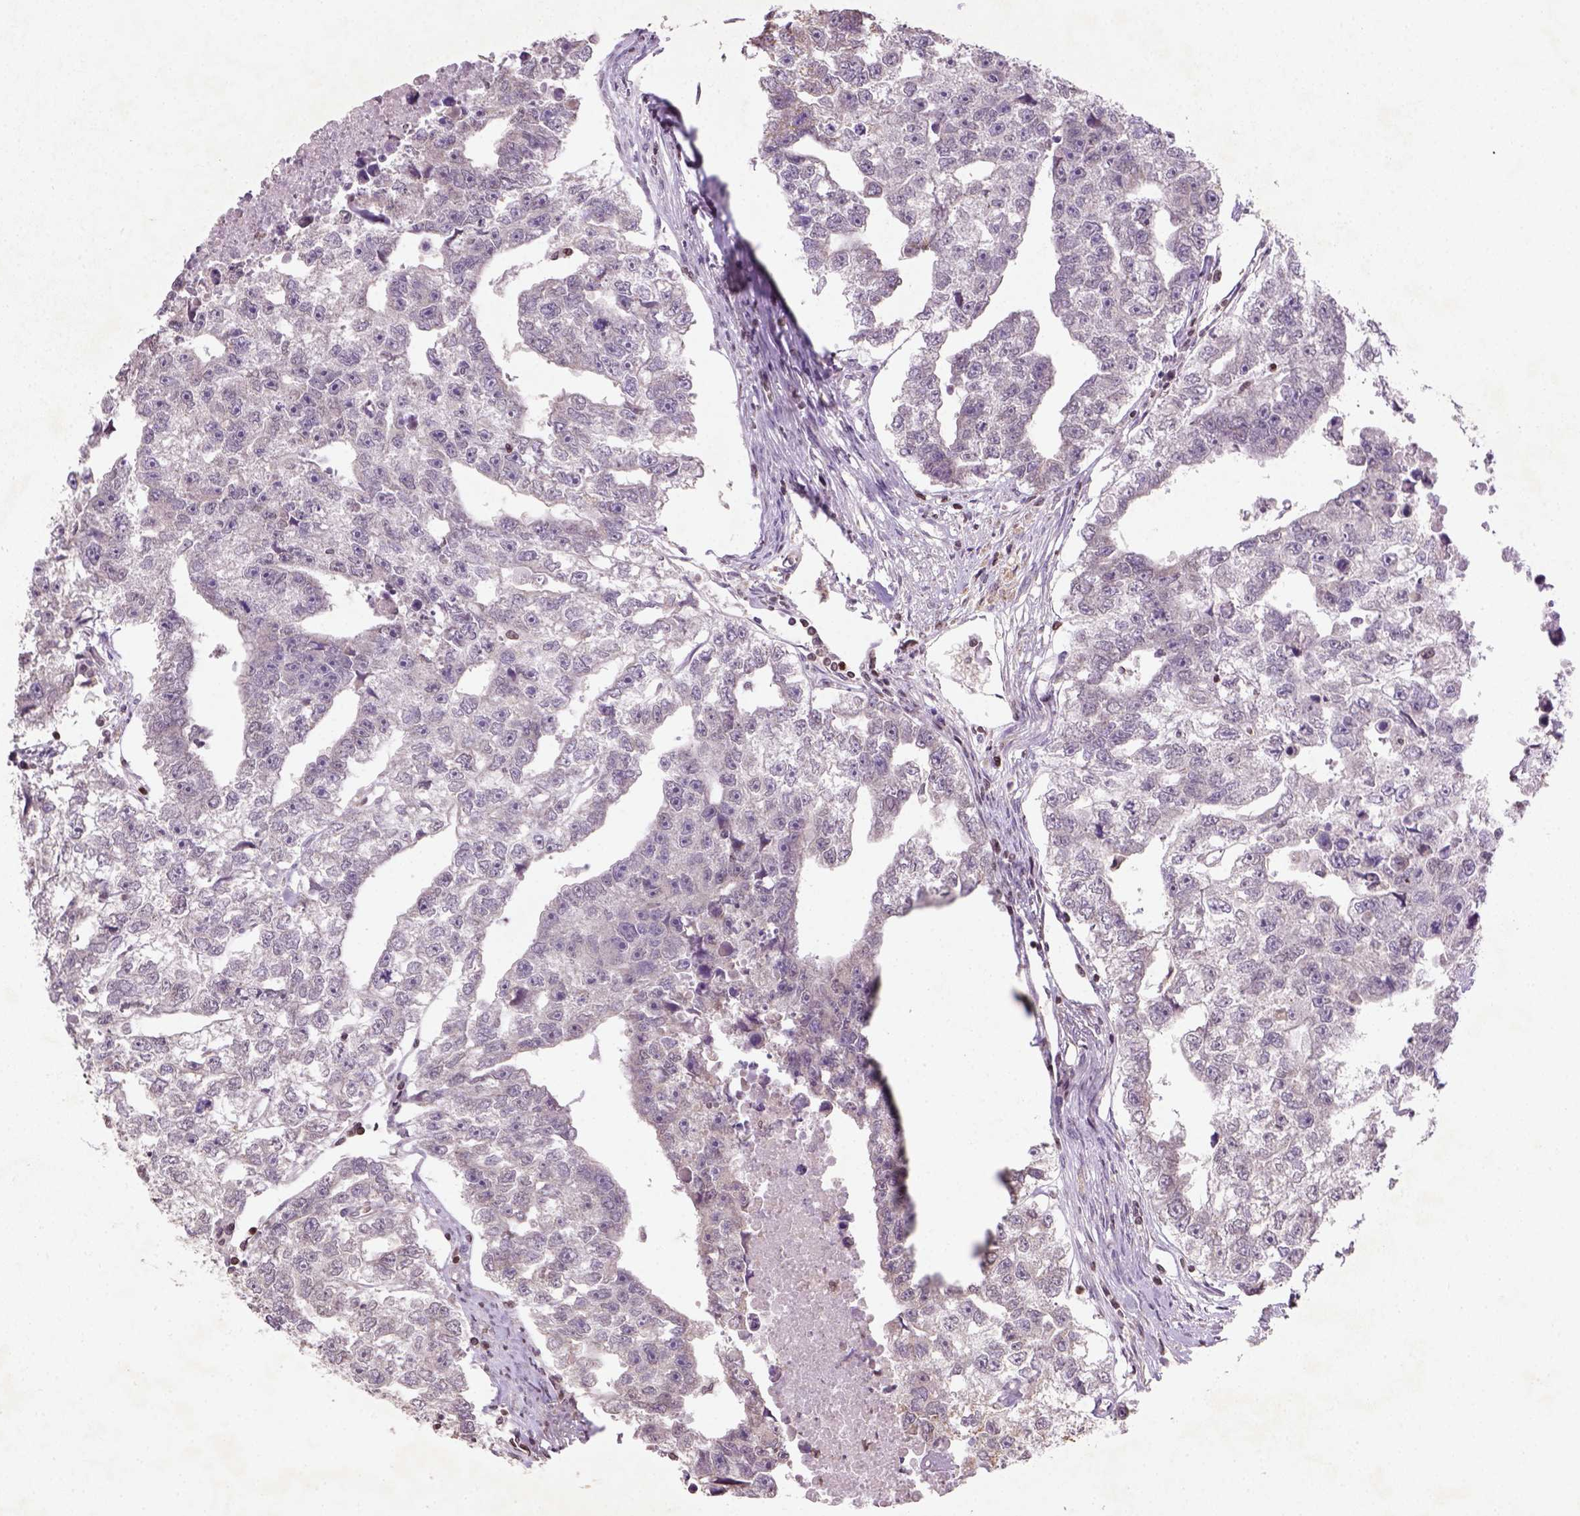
{"staining": {"intensity": "negative", "quantity": "none", "location": "none"}, "tissue": "testis cancer", "cell_type": "Tumor cells", "image_type": "cancer", "snomed": [{"axis": "morphology", "description": "Carcinoma, Embryonal, NOS"}, {"axis": "morphology", "description": "Teratoma, malignant, NOS"}, {"axis": "topography", "description": "Testis"}], "caption": "High magnification brightfield microscopy of embryonal carcinoma (testis) stained with DAB (brown) and counterstained with hematoxylin (blue): tumor cells show no significant expression. Nuclei are stained in blue.", "gene": "NUDT3", "patient": {"sex": "male", "age": 44}}